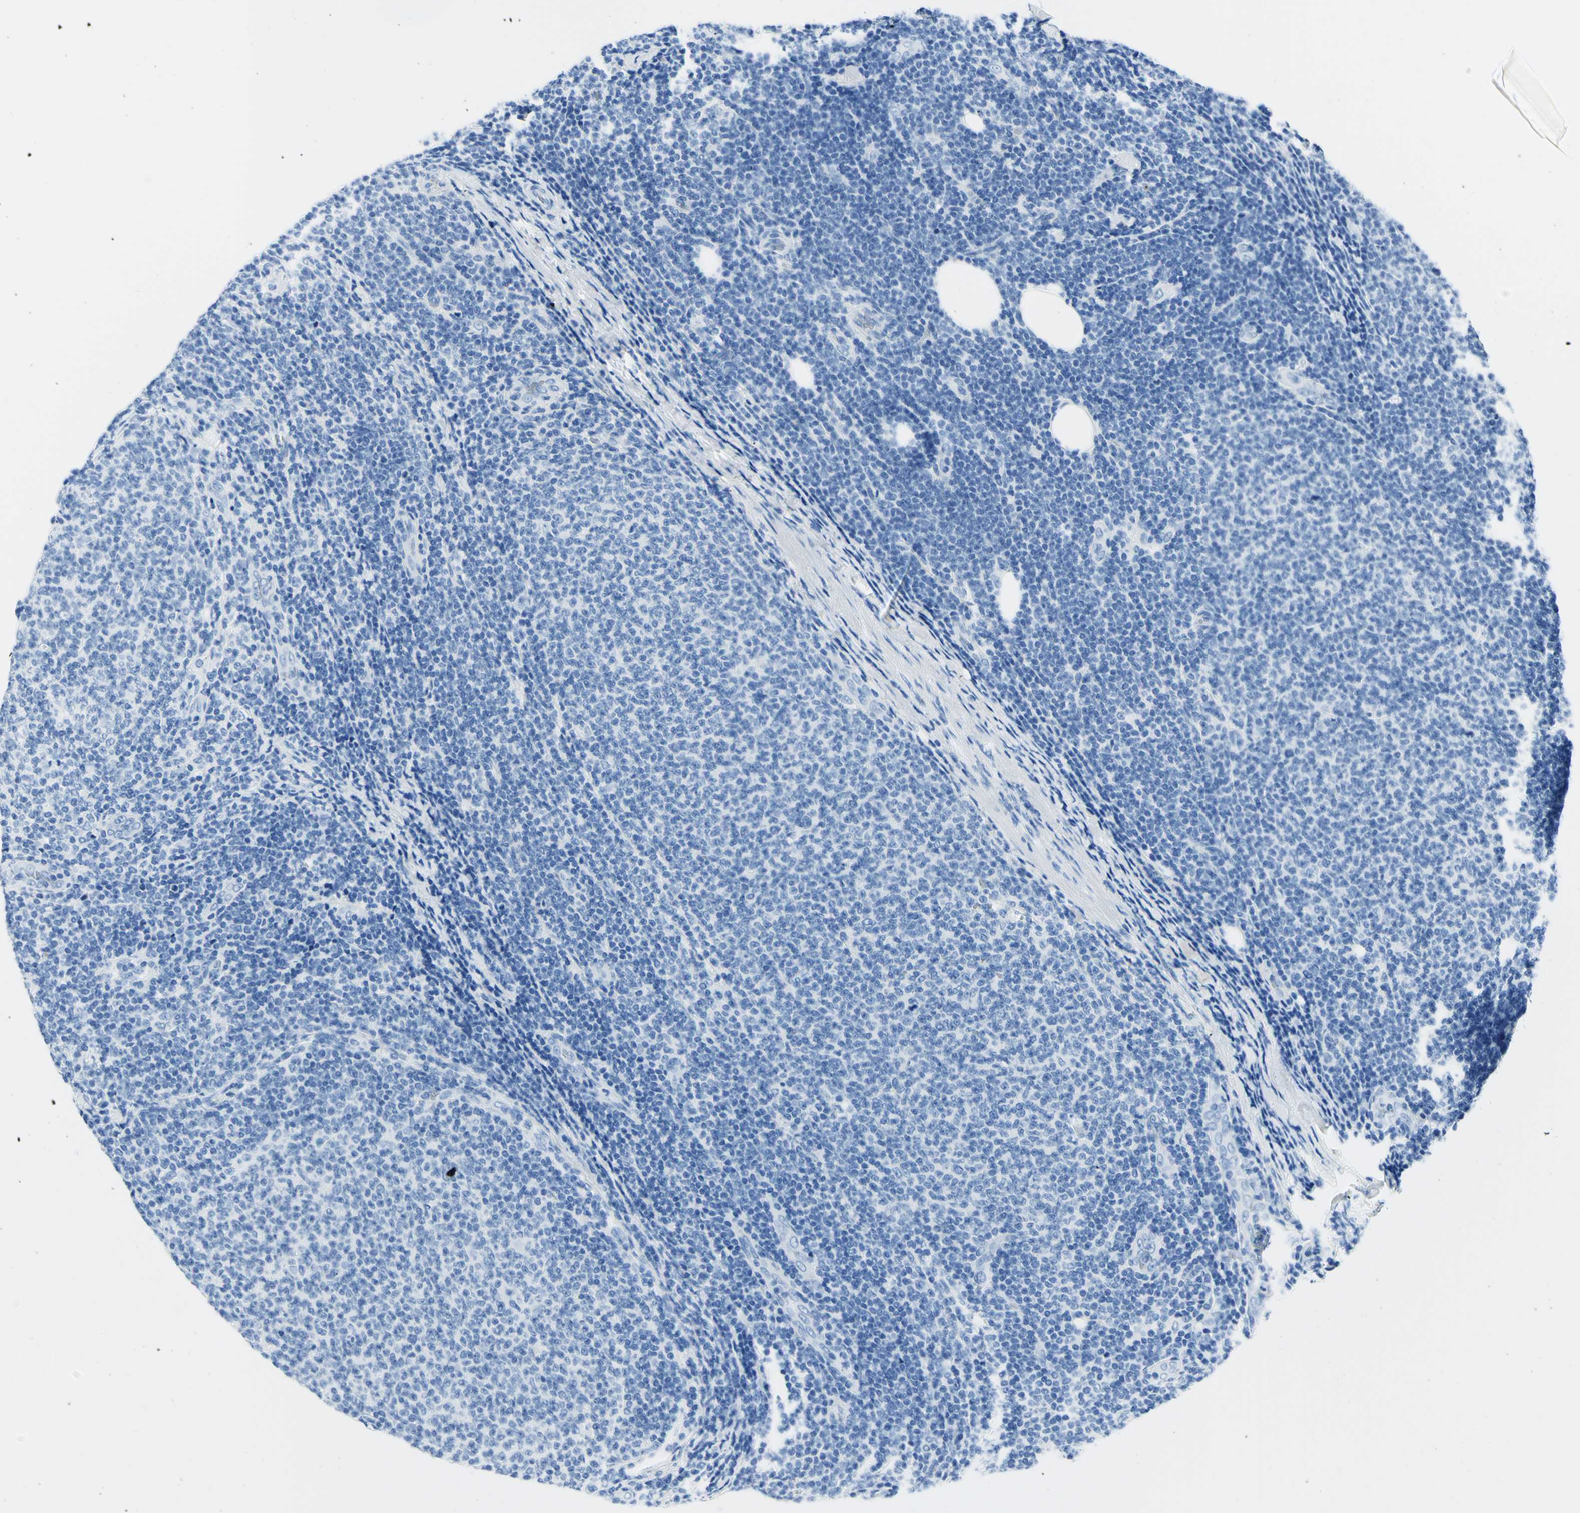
{"staining": {"intensity": "negative", "quantity": "none", "location": "none"}, "tissue": "lymphoma", "cell_type": "Tumor cells", "image_type": "cancer", "snomed": [{"axis": "morphology", "description": "Malignant lymphoma, non-Hodgkin's type, Low grade"}, {"axis": "topography", "description": "Lymph node"}], "caption": "IHC photomicrograph of neoplastic tissue: low-grade malignant lymphoma, non-Hodgkin's type stained with DAB (3,3'-diaminobenzidine) exhibits no significant protein expression in tumor cells. (DAB IHC with hematoxylin counter stain).", "gene": "MYH2", "patient": {"sex": "male", "age": 66}}